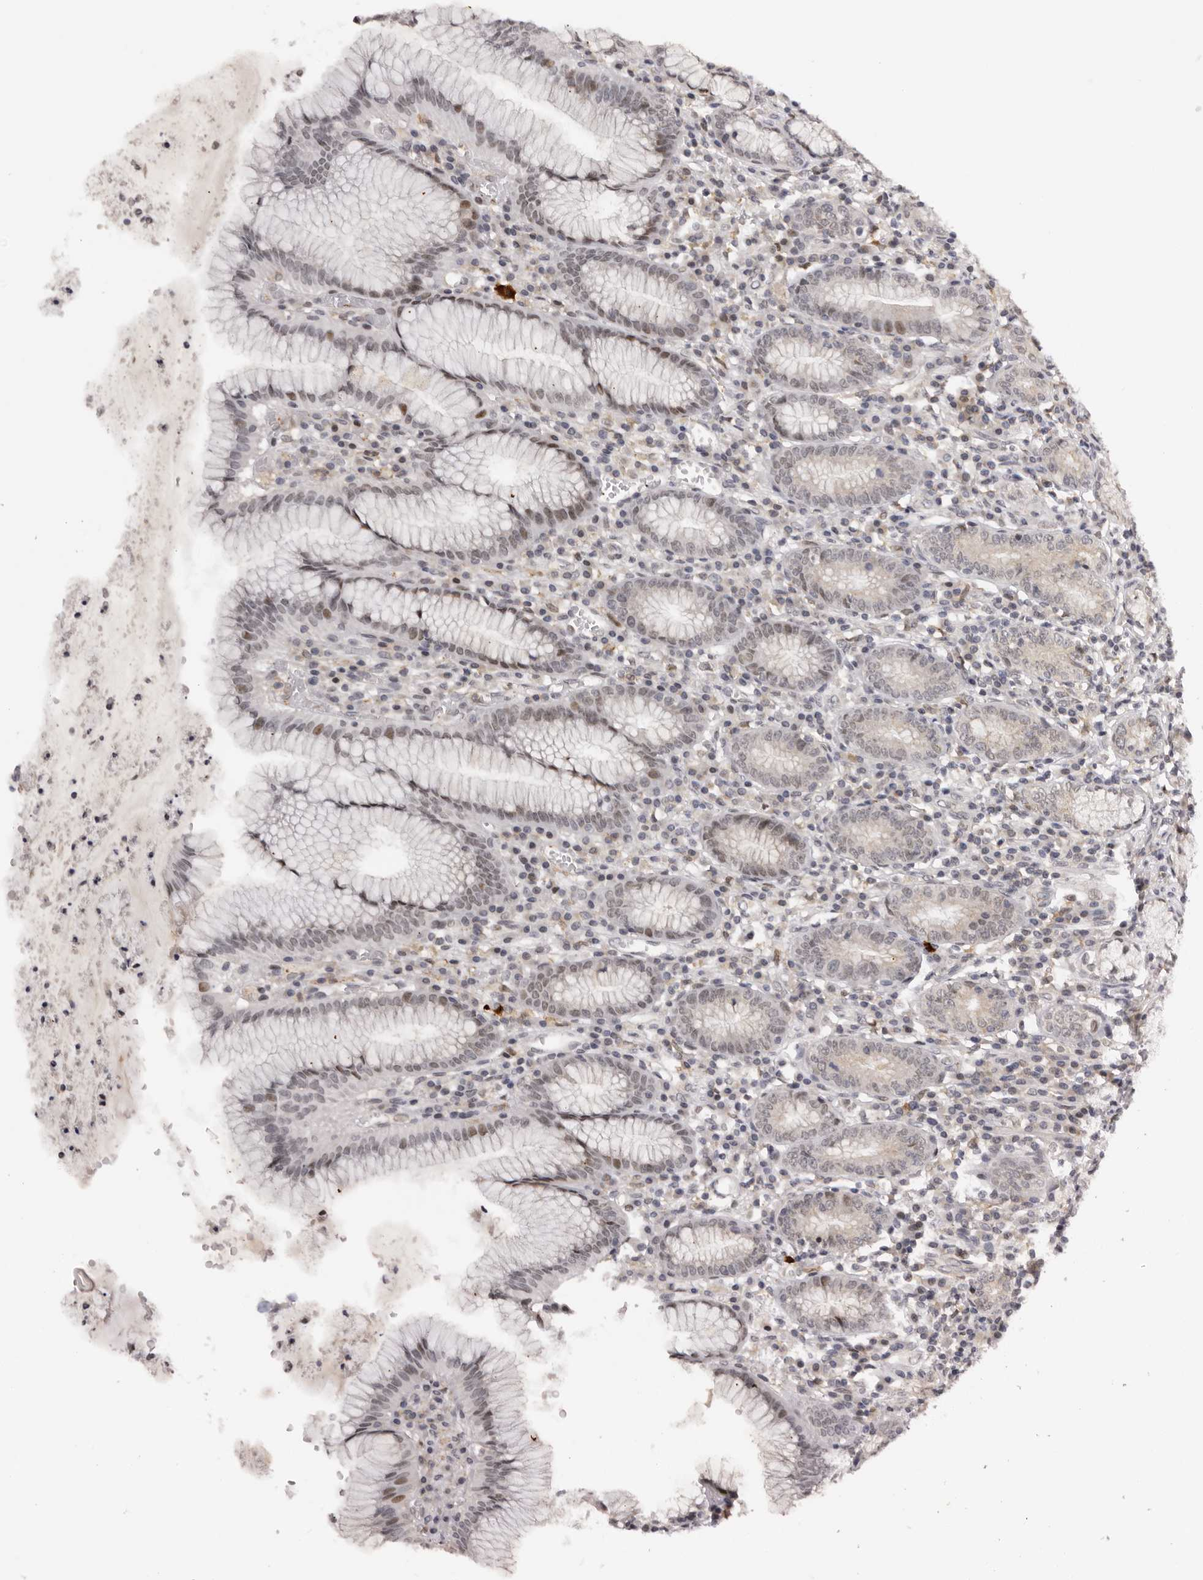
{"staining": {"intensity": "negative", "quantity": "none", "location": "none"}, "tissue": "stomach", "cell_type": "Glandular cells", "image_type": "normal", "snomed": [{"axis": "morphology", "description": "Normal tissue, NOS"}, {"axis": "topography", "description": "Stomach"}], "caption": "This is an immunohistochemistry (IHC) histopathology image of benign human stomach. There is no expression in glandular cells.", "gene": "KIF2B", "patient": {"sex": "male", "age": 55}}